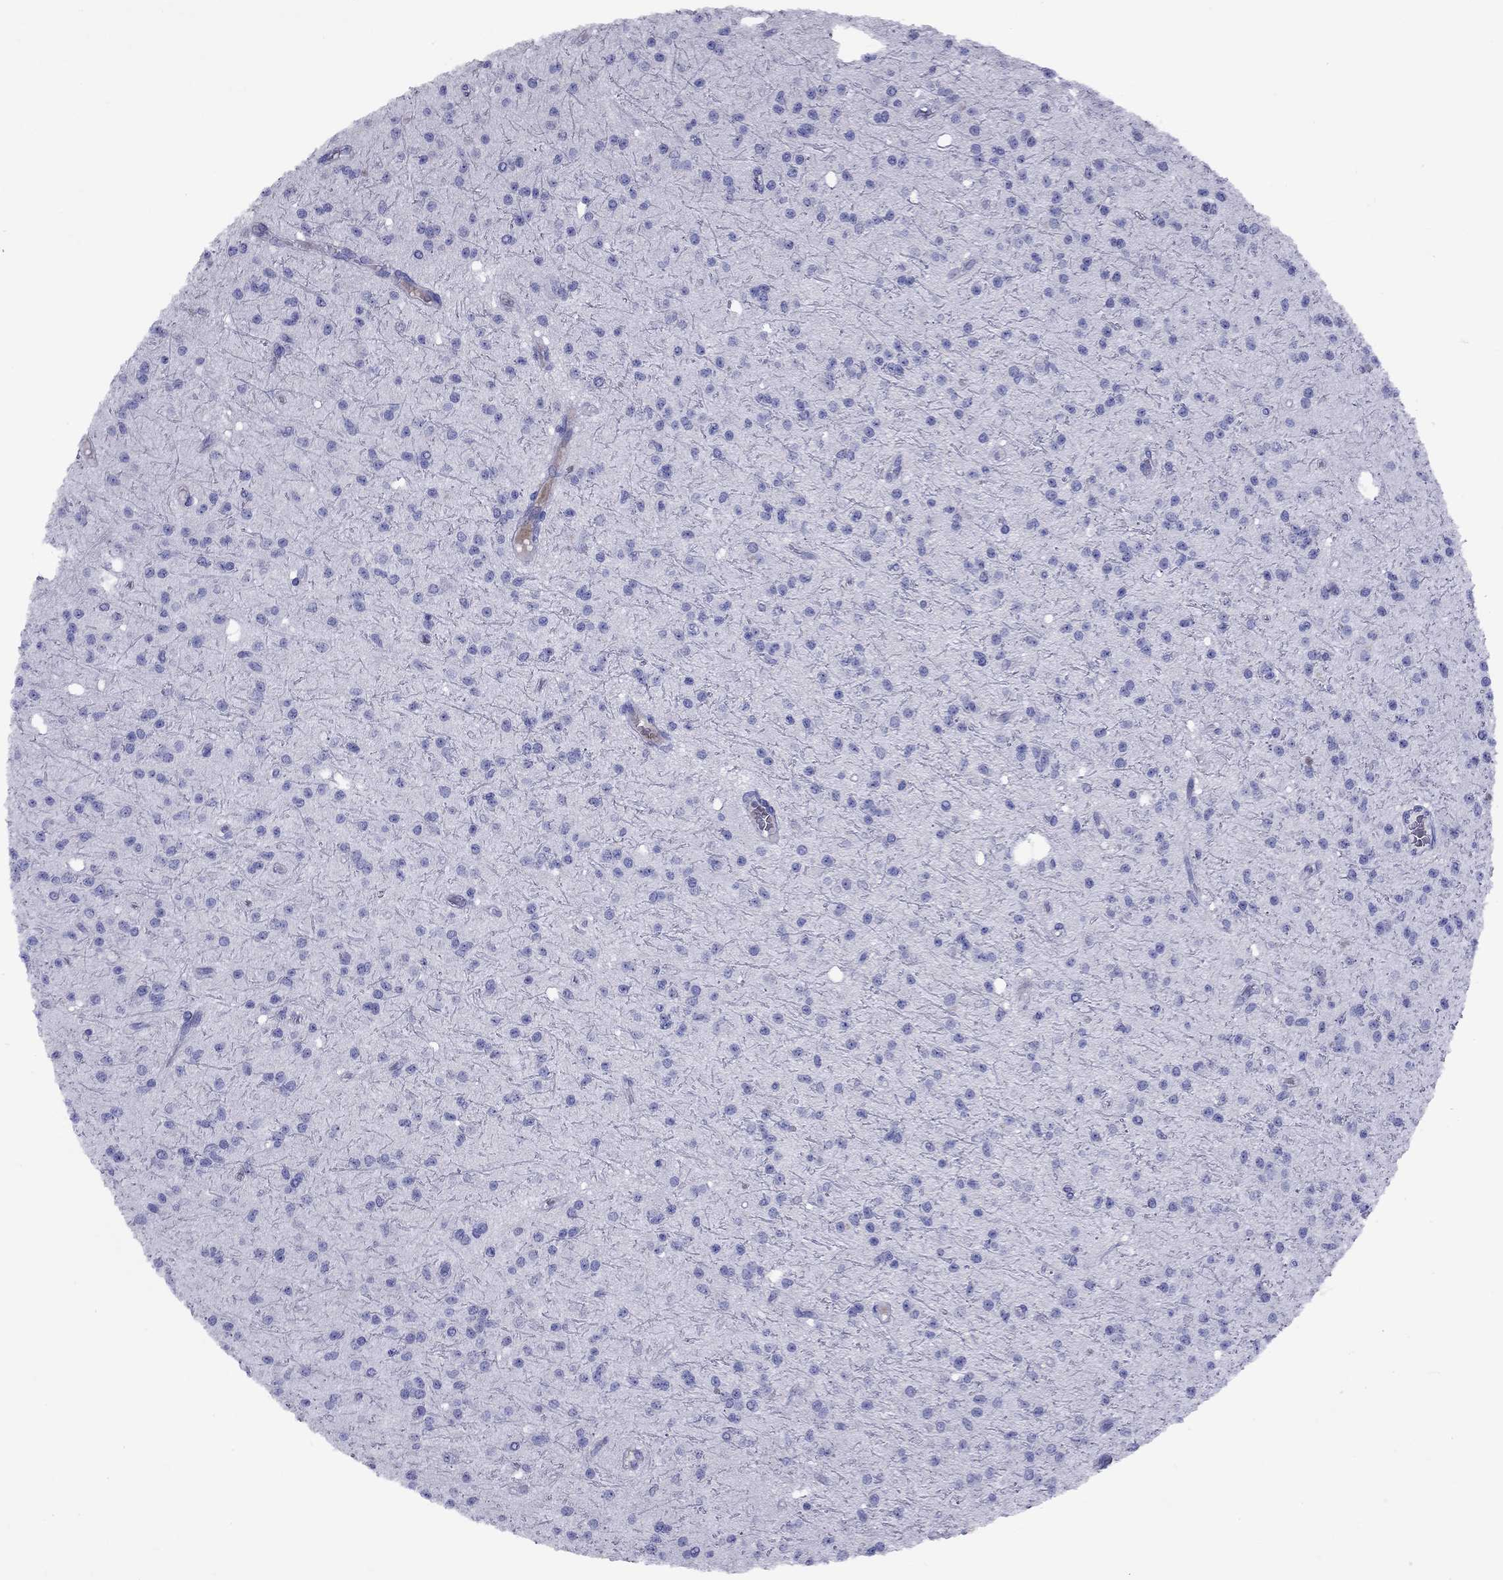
{"staining": {"intensity": "negative", "quantity": "none", "location": "none"}, "tissue": "glioma", "cell_type": "Tumor cells", "image_type": "cancer", "snomed": [{"axis": "morphology", "description": "Glioma, malignant, Low grade"}, {"axis": "topography", "description": "Brain"}], "caption": "DAB (3,3'-diaminobenzidine) immunohistochemical staining of human glioma reveals no significant staining in tumor cells.", "gene": "GNAT3", "patient": {"sex": "male", "age": 27}}